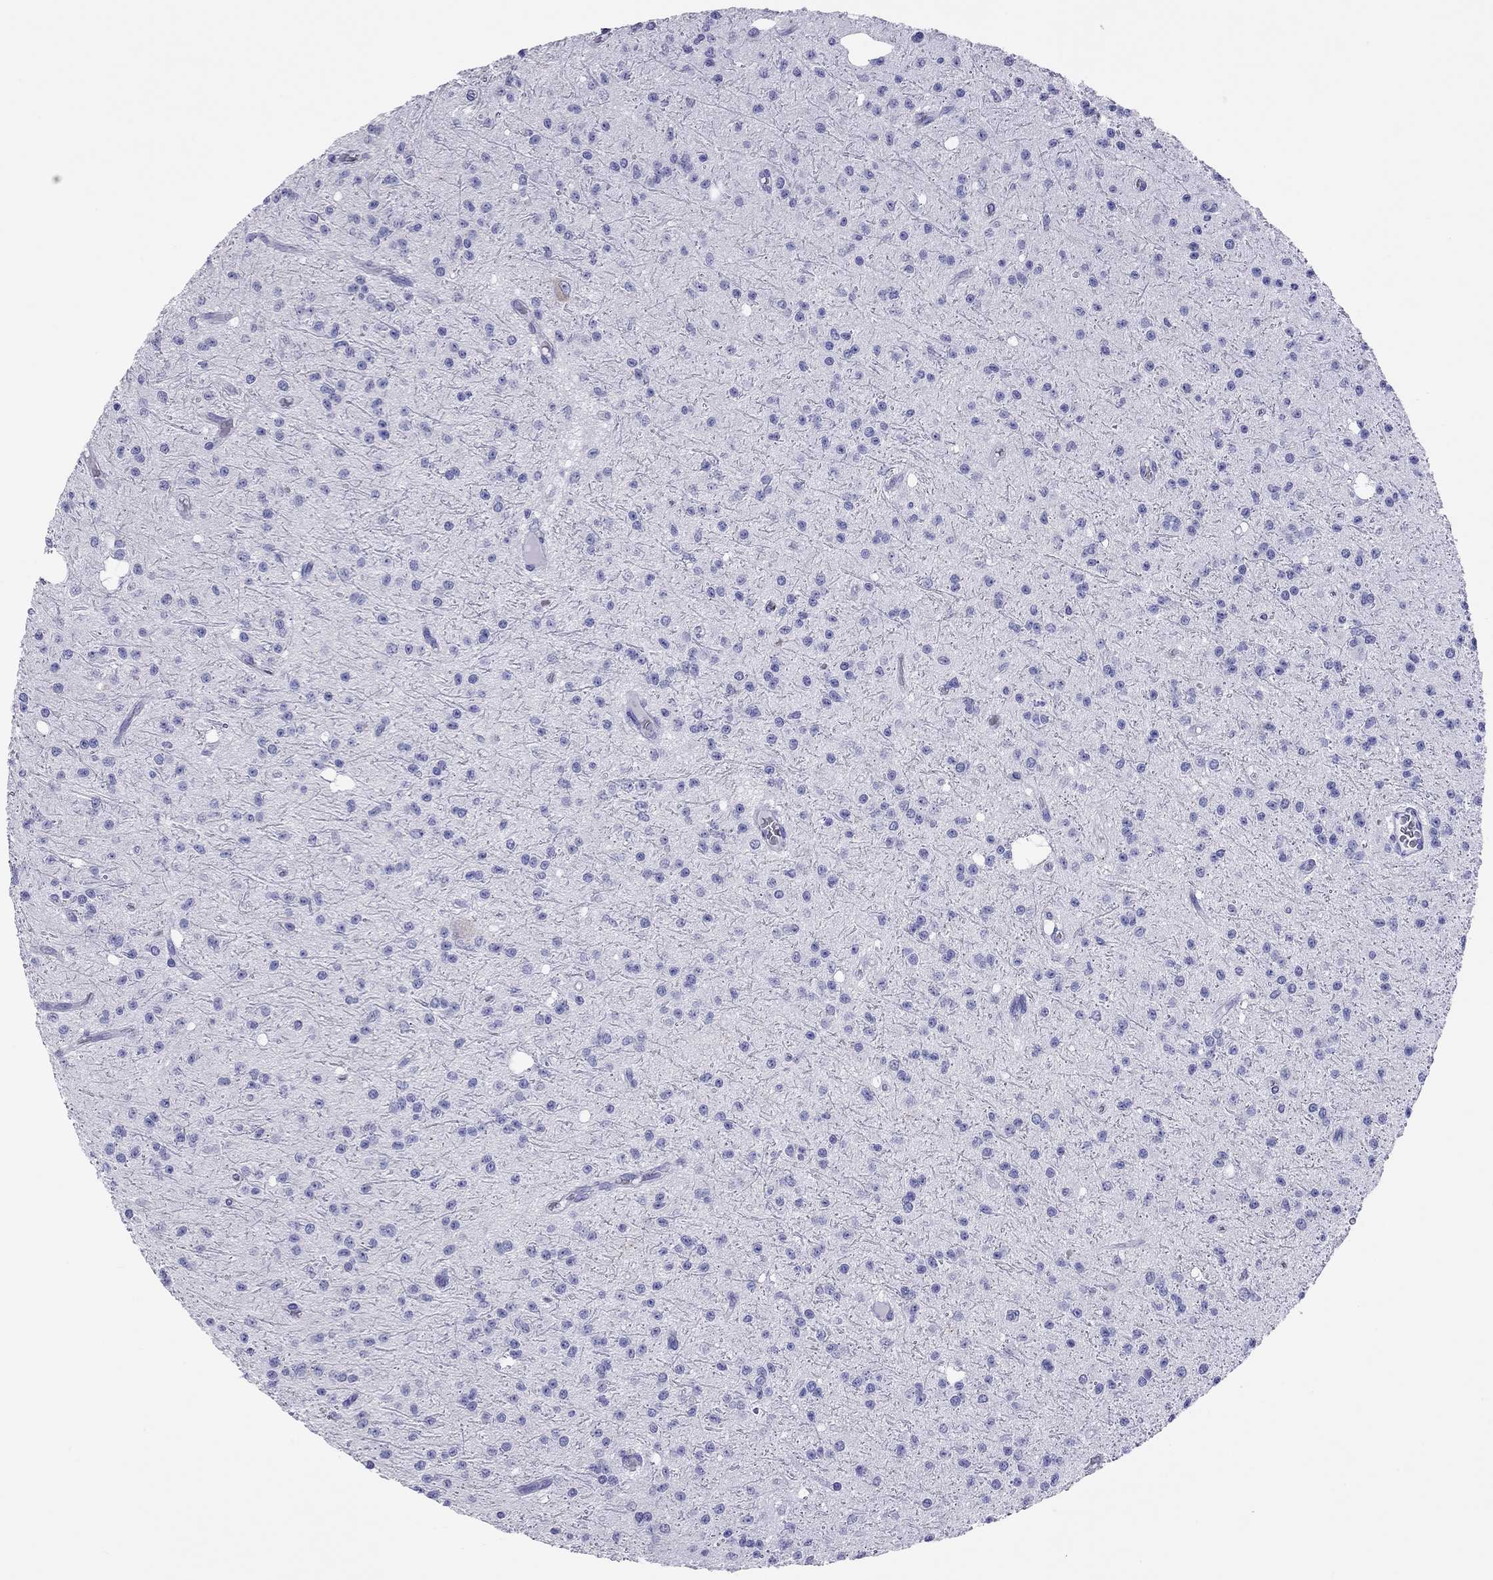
{"staining": {"intensity": "negative", "quantity": "none", "location": "none"}, "tissue": "glioma", "cell_type": "Tumor cells", "image_type": "cancer", "snomed": [{"axis": "morphology", "description": "Glioma, malignant, Low grade"}, {"axis": "topography", "description": "Brain"}], "caption": "Immunohistochemistry of human glioma exhibits no staining in tumor cells.", "gene": "PTPRN", "patient": {"sex": "male", "age": 27}}